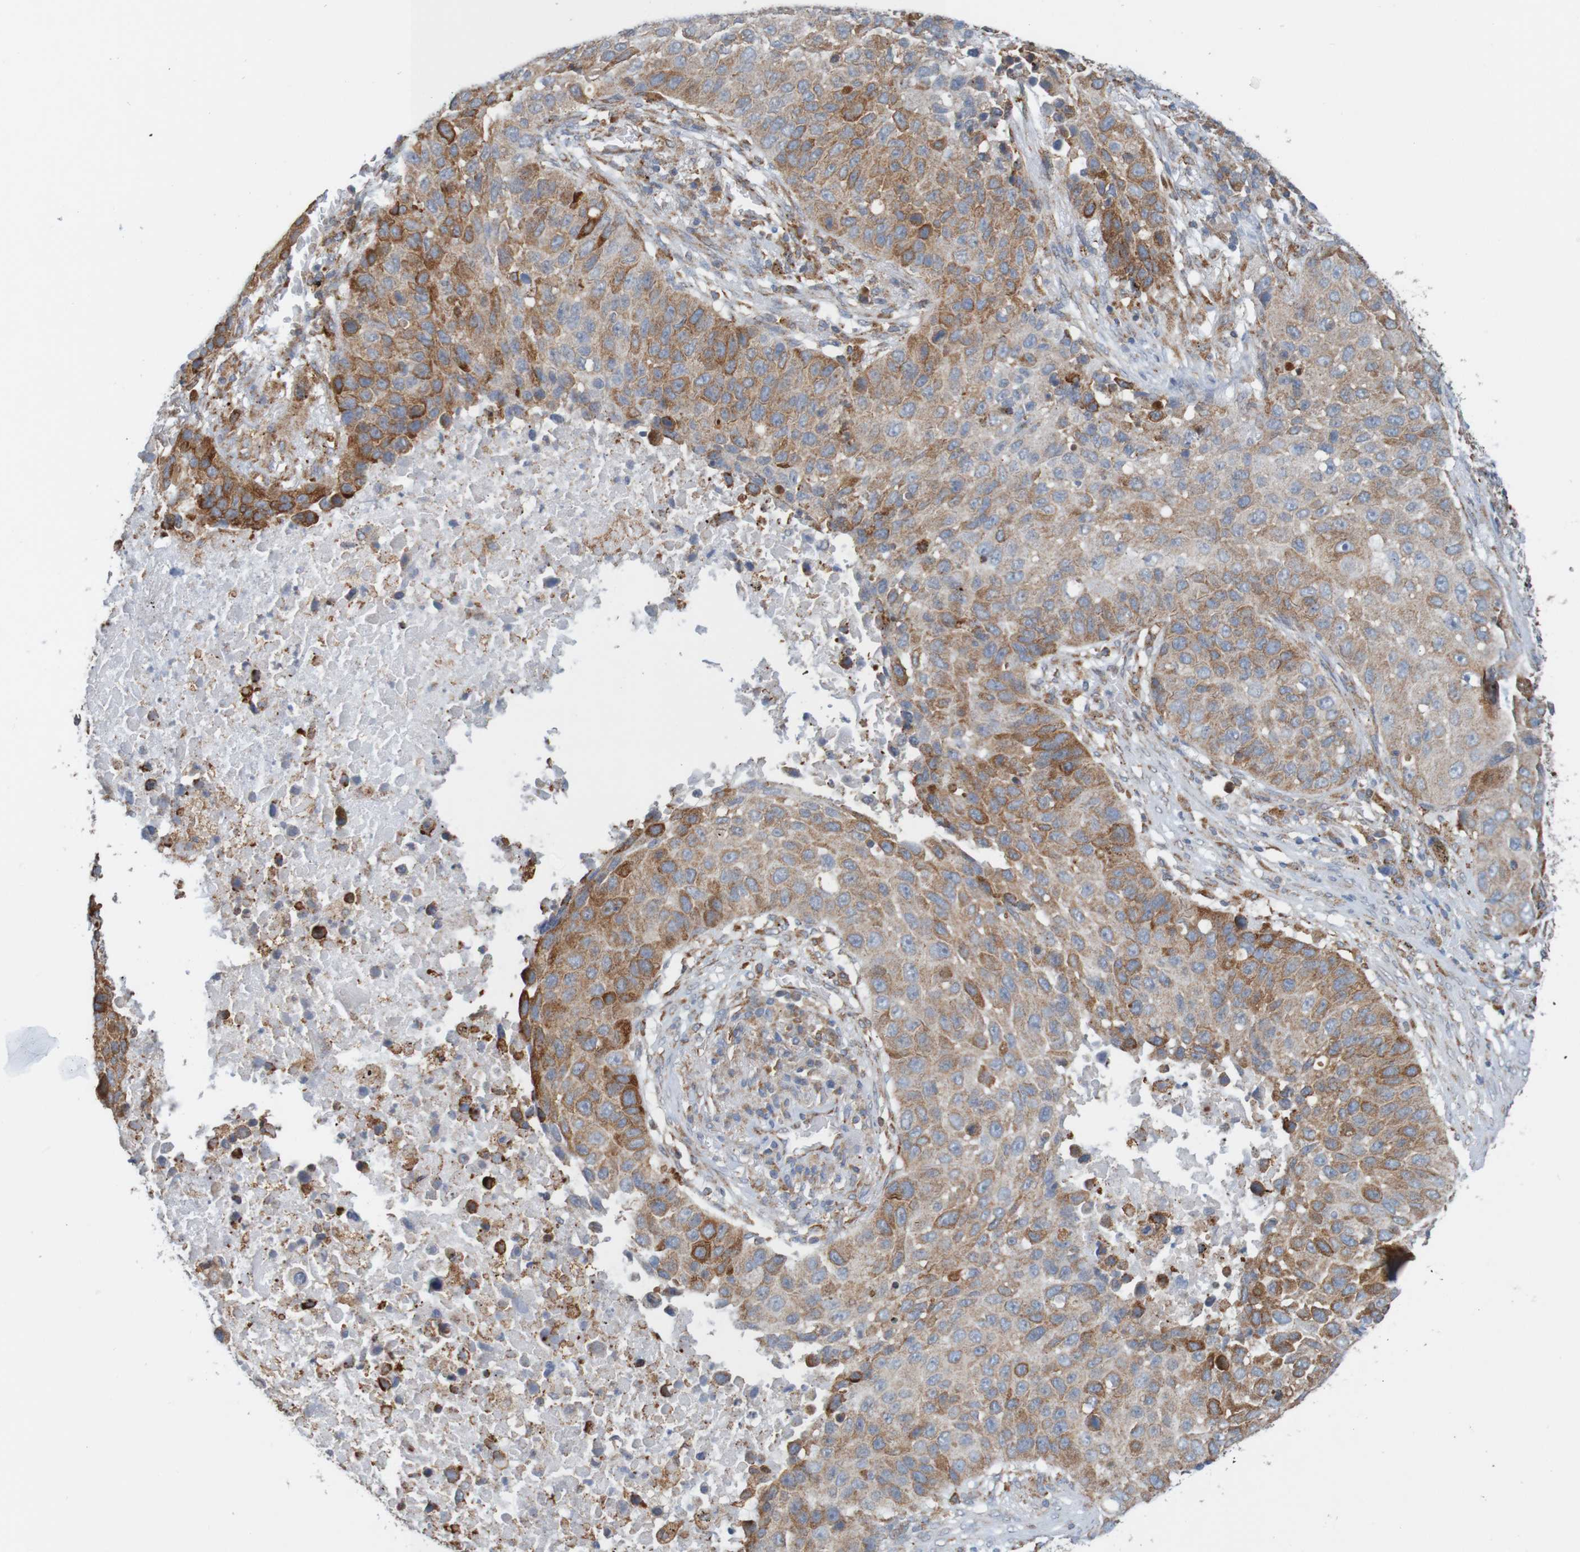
{"staining": {"intensity": "strong", "quantity": "25%-75%", "location": "cytoplasmic/membranous"}, "tissue": "lung cancer", "cell_type": "Tumor cells", "image_type": "cancer", "snomed": [{"axis": "morphology", "description": "Squamous cell carcinoma, NOS"}, {"axis": "topography", "description": "Lung"}], "caption": "Lung cancer (squamous cell carcinoma) tissue demonstrates strong cytoplasmic/membranous staining in approximately 25%-75% of tumor cells", "gene": "PDIA3", "patient": {"sex": "male", "age": 57}}